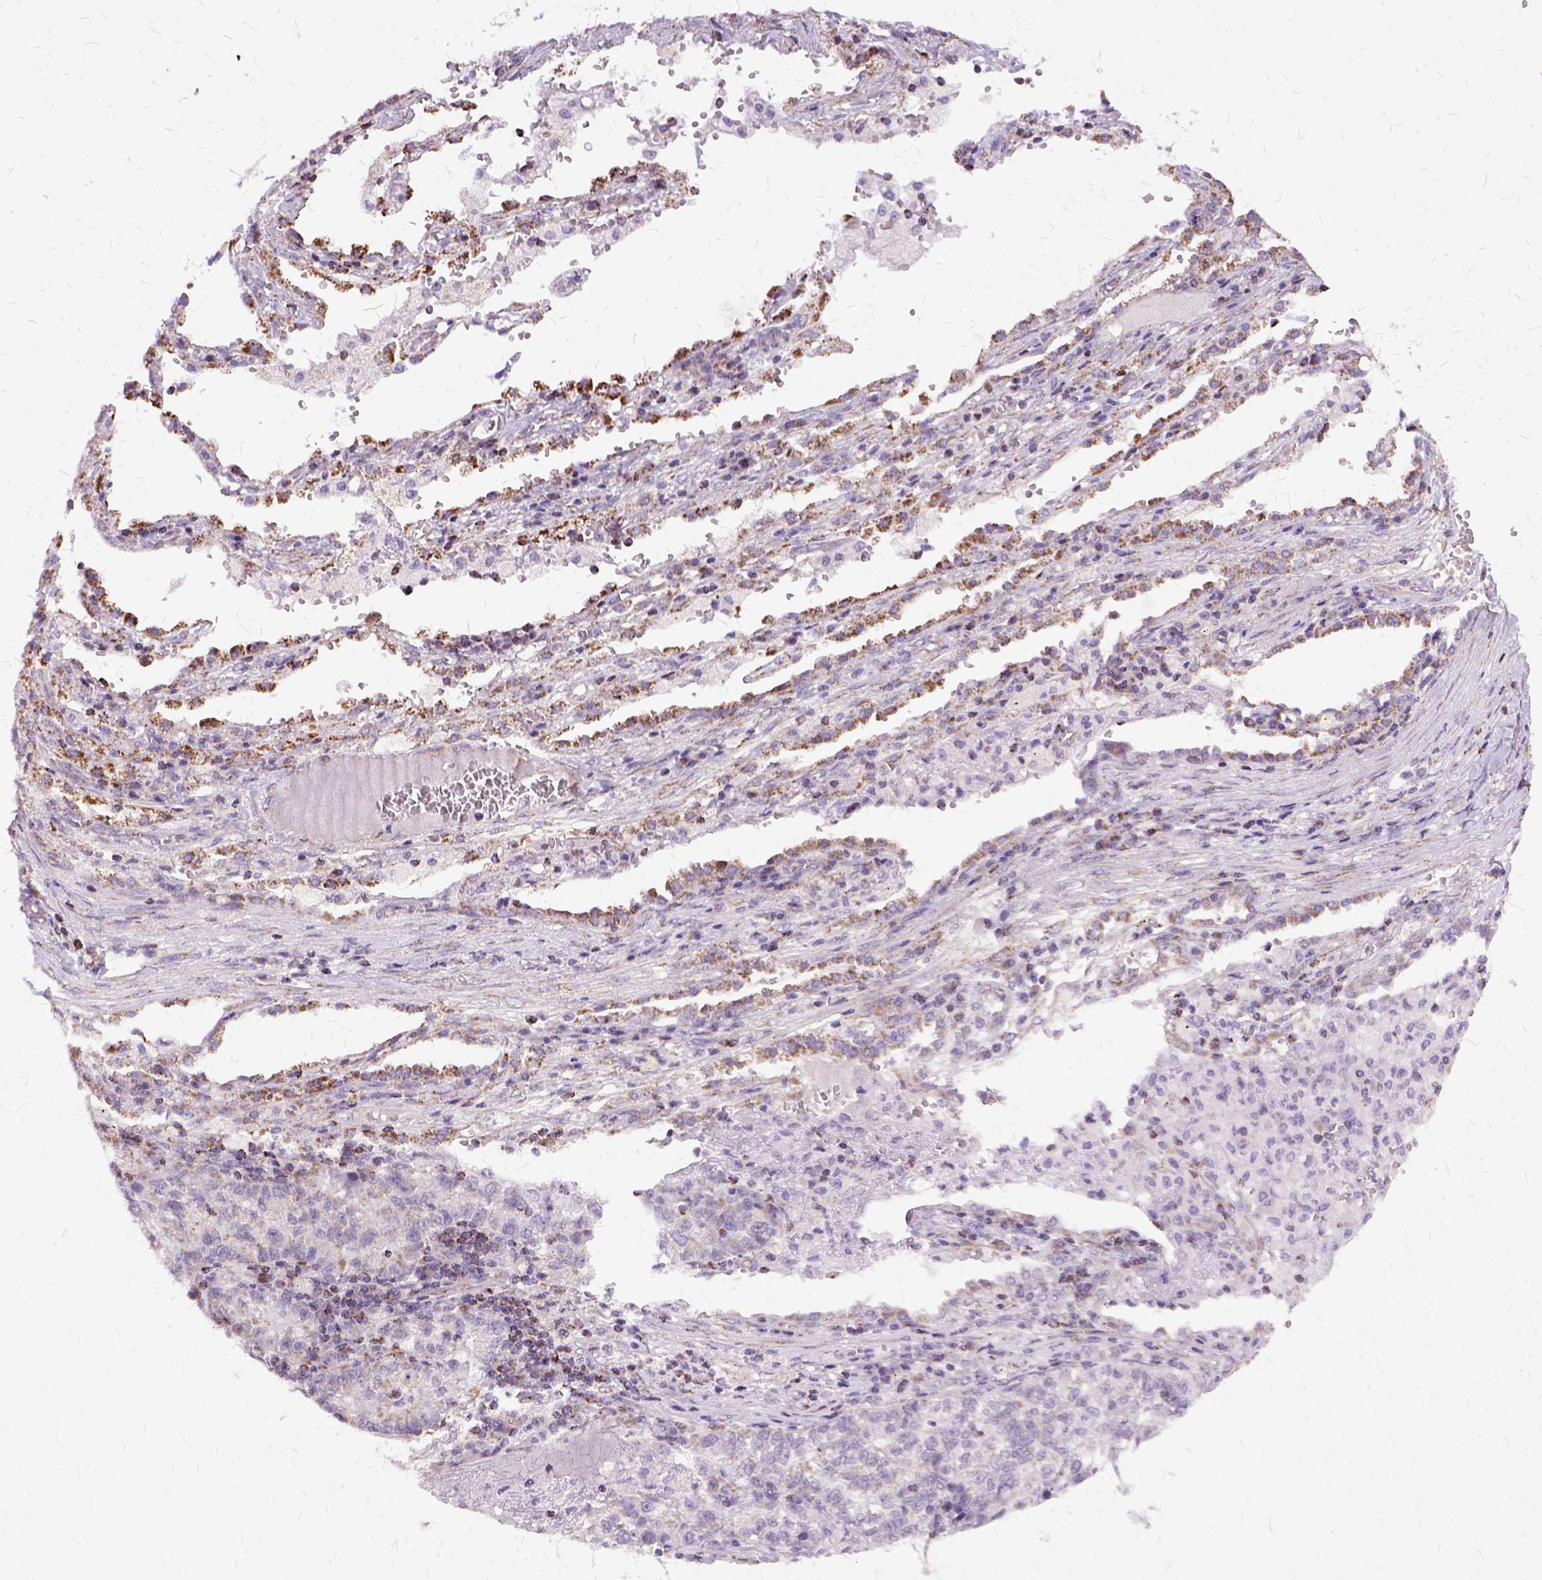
{"staining": {"intensity": "weak", "quantity": "<25%", "location": "cytoplasmic/membranous"}, "tissue": "lung cancer", "cell_type": "Tumor cells", "image_type": "cancer", "snomed": [{"axis": "morphology", "description": "Adenocarcinoma, NOS"}, {"axis": "topography", "description": "Lung"}], "caption": "Photomicrograph shows no protein expression in tumor cells of adenocarcinoma (lung) tissue.", "gene": "OXCT1", "patient": {"sex": "male", "age": 57}}